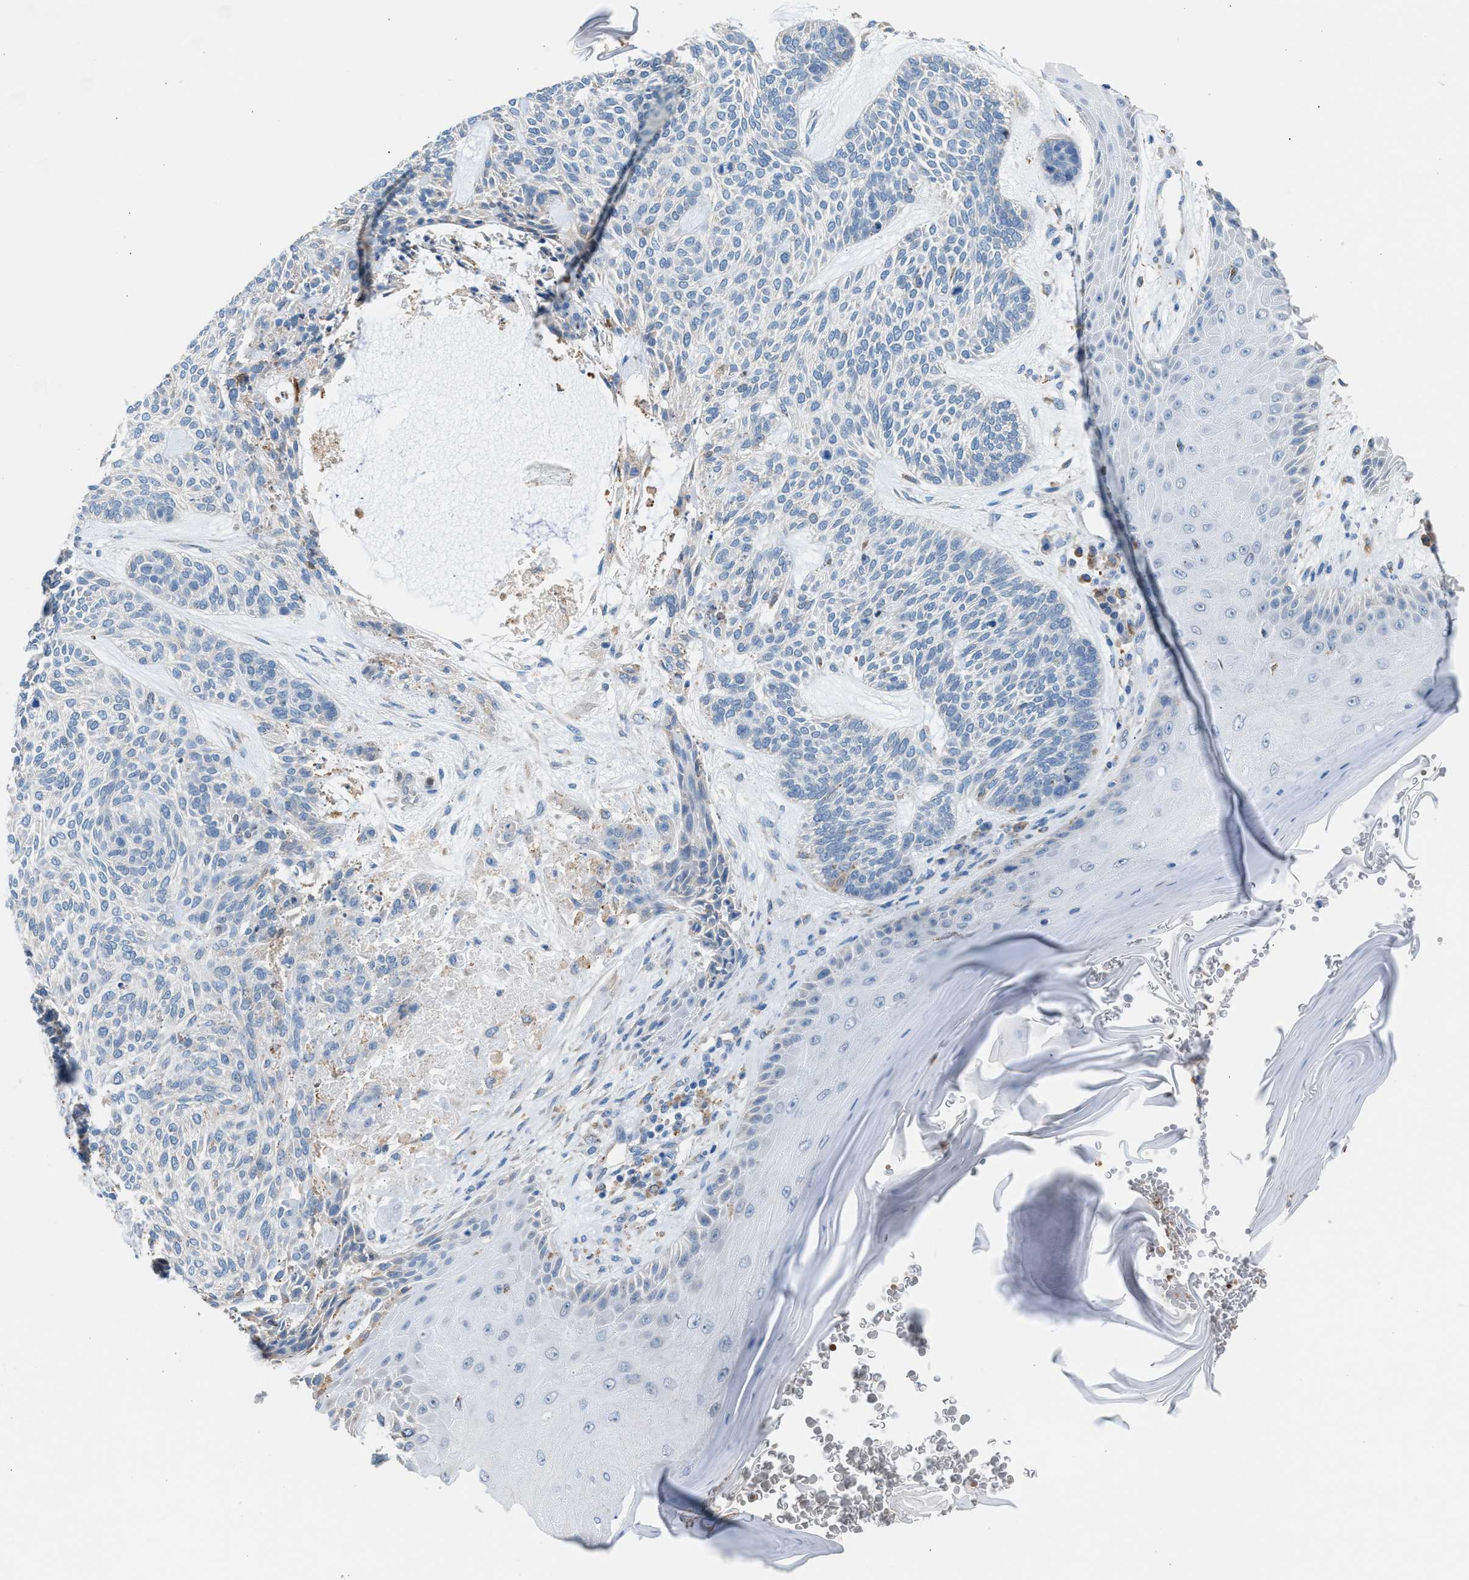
{"staining": {"intensity": "negative", "quantity": "none", "location": "none"}, "tissue": "skin cancer", "cell_type": "Tumor cells", "image_type": "cancer", "snomed": [{"axis": "morphology", "description": "Basal cell carcinoma"}, {"axis": "topography", "description": "Skin"}], "caption": "Human skin cancer (basal cell carcinoma) stained for a protein using immunohistochemistry (IHC) reveals no positivity in tumor cells.", "gene": "CA3", "patient": {"sex": "male", "age": 55}}